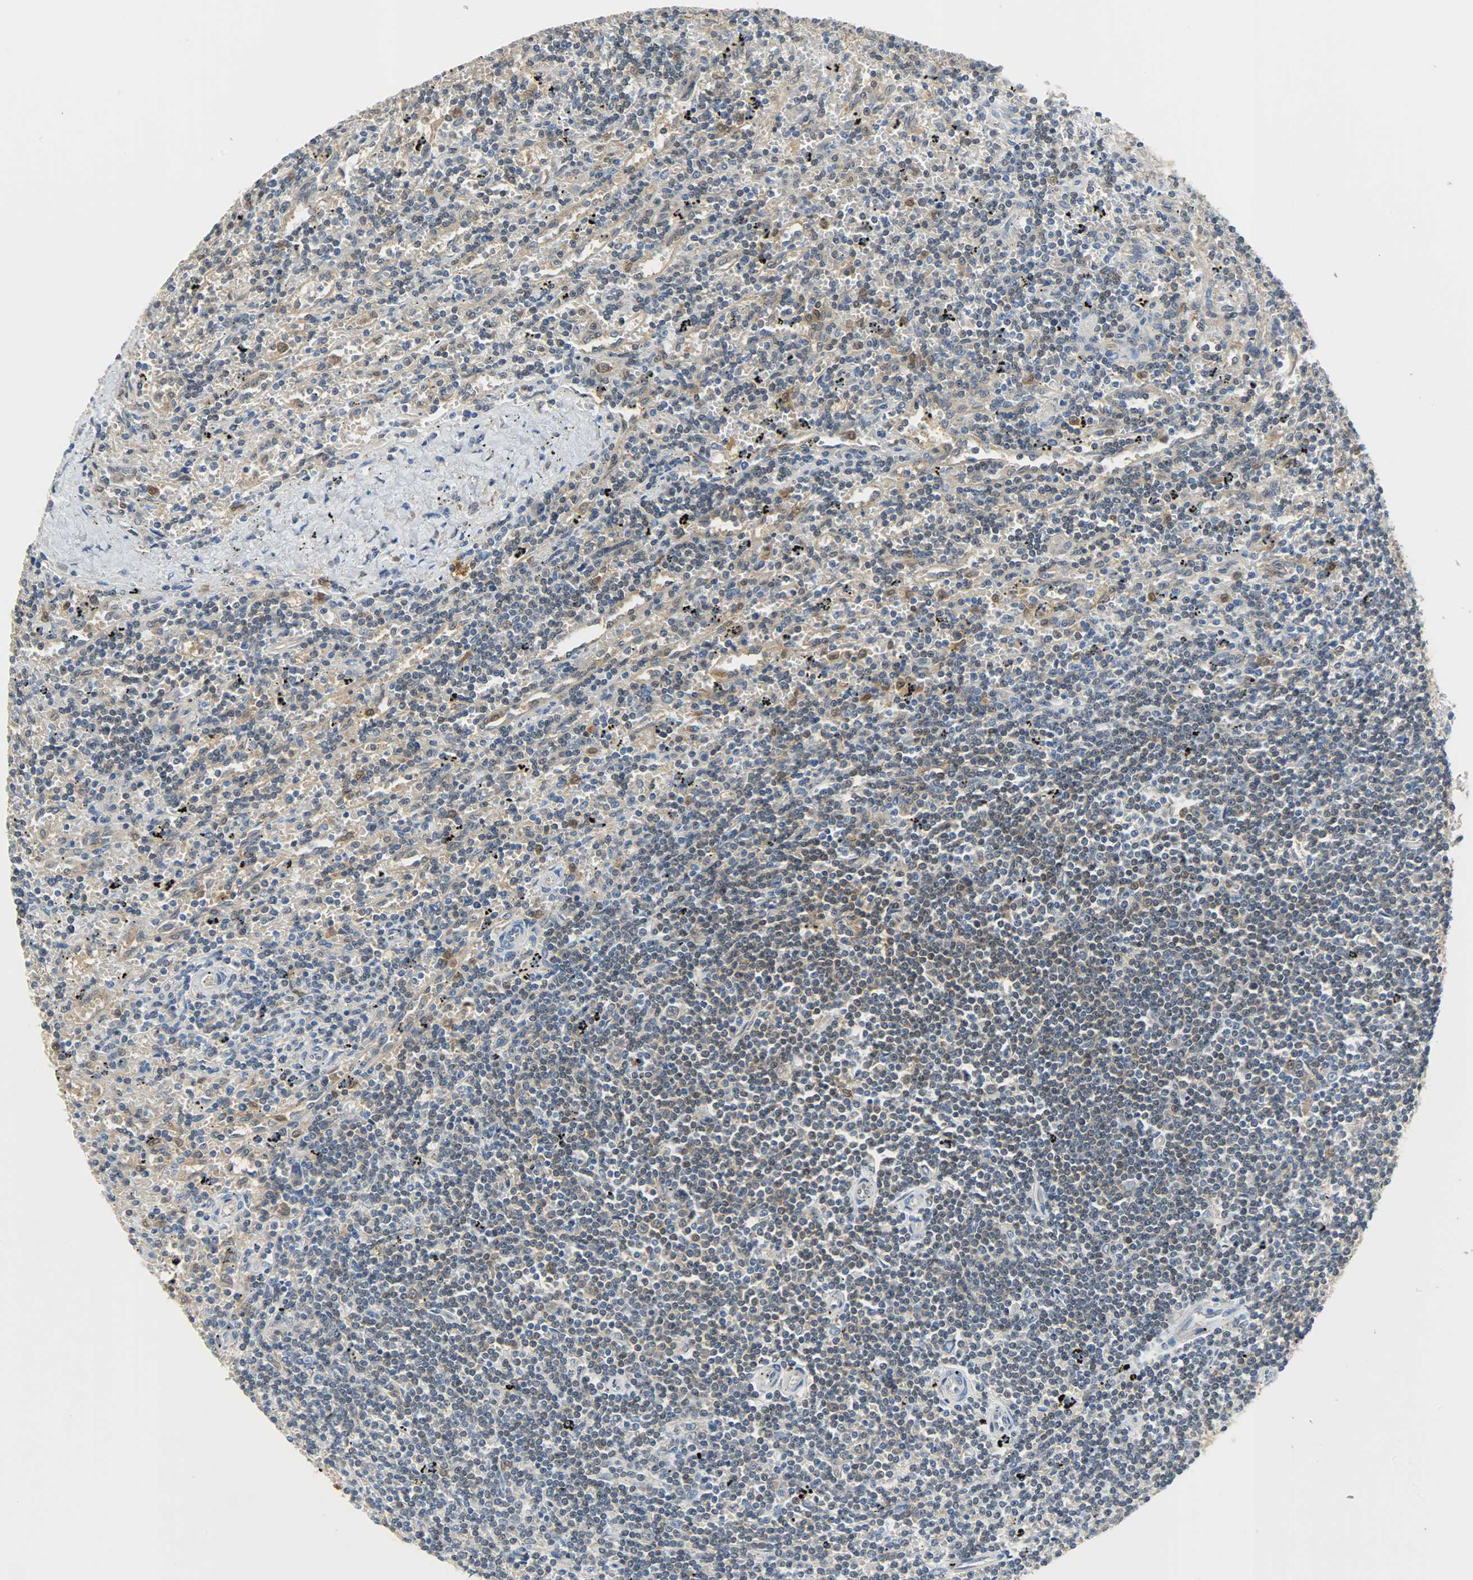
{"staining": {"intensity": "moderate", "quantity": "25%-75%", "location": "cytoplasmic/membranous"}, "tissue": "lymphoma", "cell_type": "Tumor cells", "image_type": "cancer", "snomed": [{"axis": "morphology", "description": "Malignant lymphoma, non-Hodgkin's type, Low grade"}, {"axis": "topography", "description": "Spleen"}], "caption": "Protein expression analysis of lymphoma reveals moderate cytoplasmic/membranous staining in about 25%-75% of tumor cells.", "gene": "EIF4EBP1", "patient": {"sex": "male", "age": 76}}